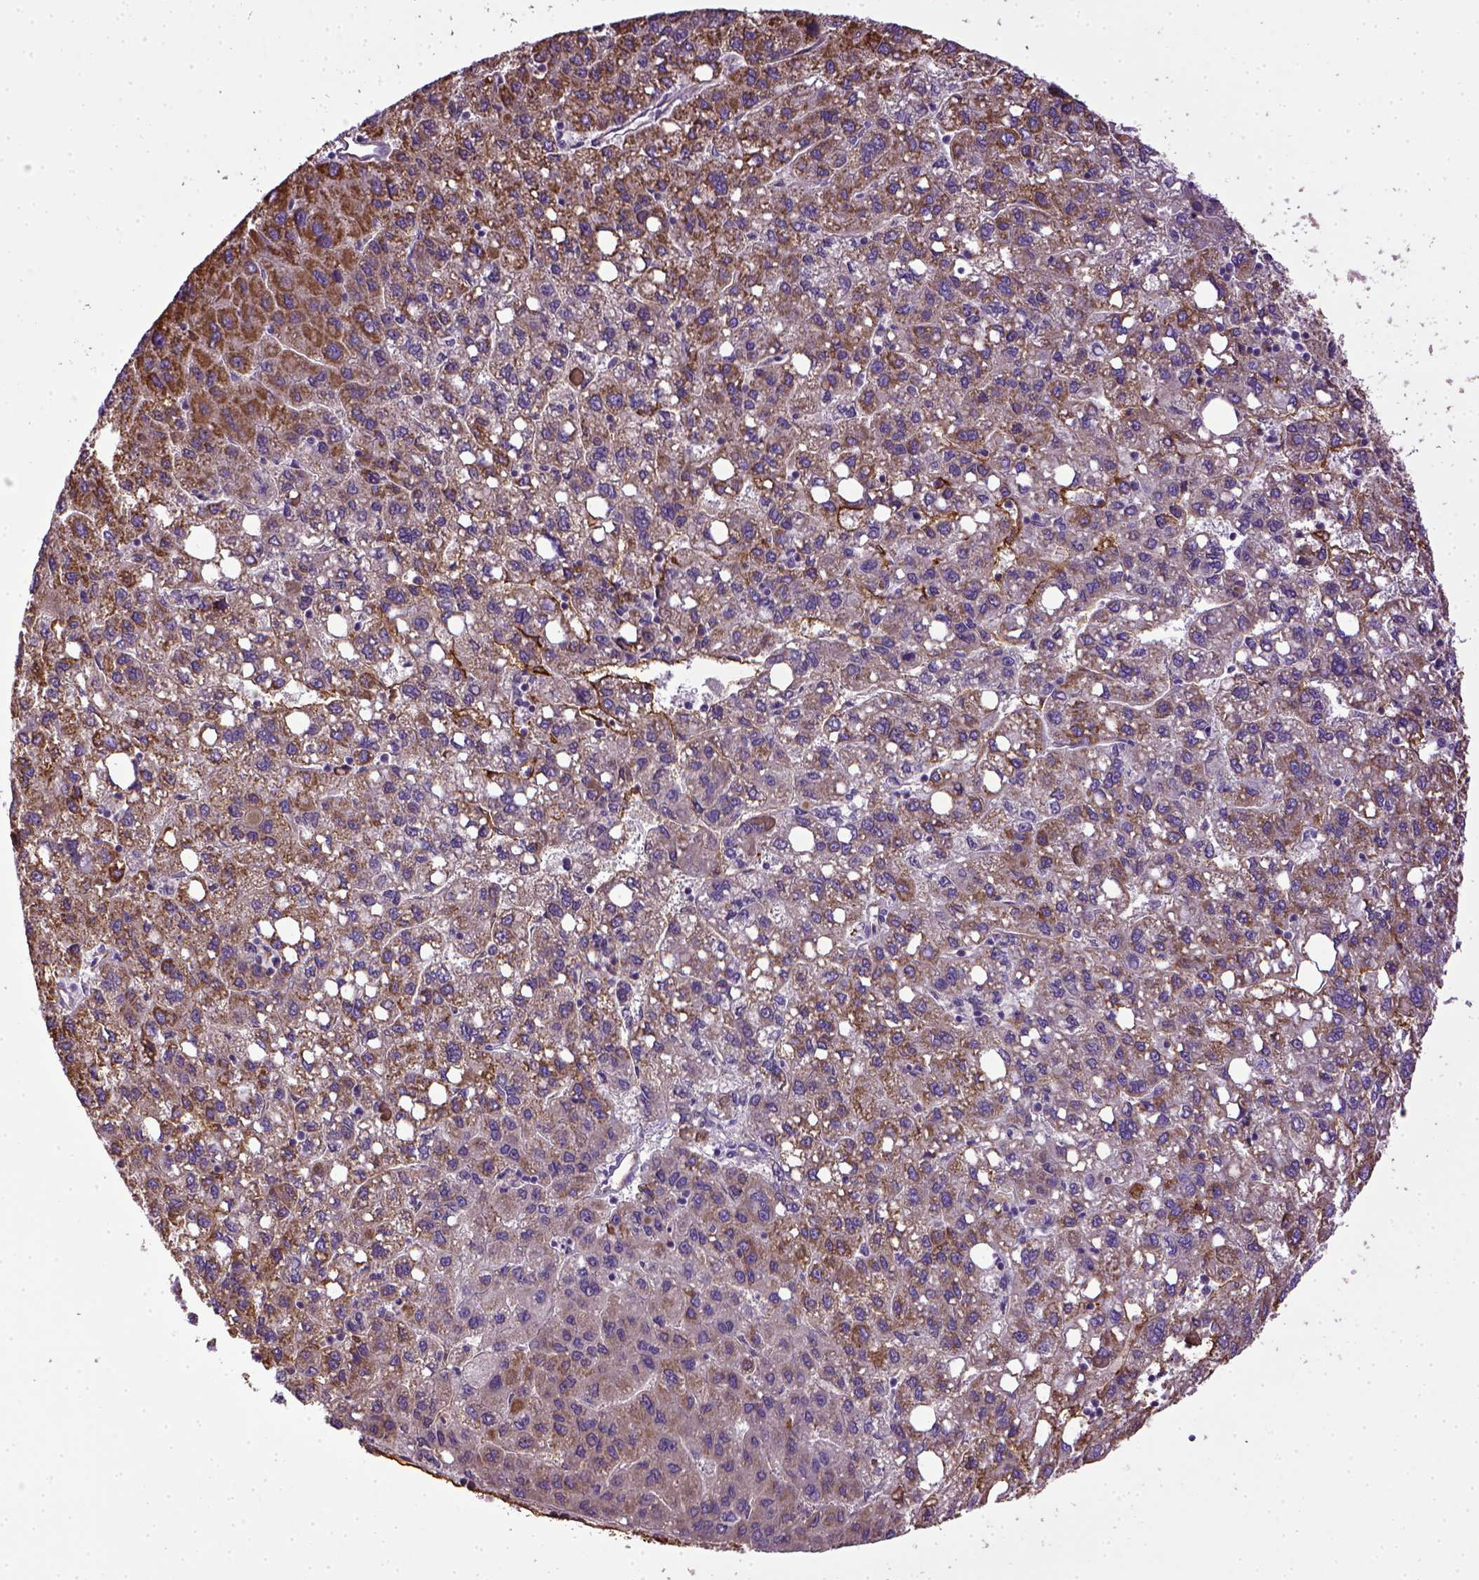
{"staining": {"intensity": "moderate", "quantity": "25%-75%", "location": "cytoplasmic/membranous"}, "tissue": "liver cancer", "cell_type": "Tumor cells", "image_type": "cancer", "snomed": [{"axis": "morphology", "description": "Carcinoma, Hepatocellular, NOS"}, {"axis": "topography", "description": "Liver"}], "caption": "Hepatocellular carcinoma (liver) tissue exhibits moderate cytoplasmic/membranous positivity in approximately 25%-75% of tumor cells, visualized by immunohistochemistry. (brown staining indicates protein expression, while blue staining denotes nuclei).", "gene": "ENG", "patient": {"sex": "female", "age": 82}}